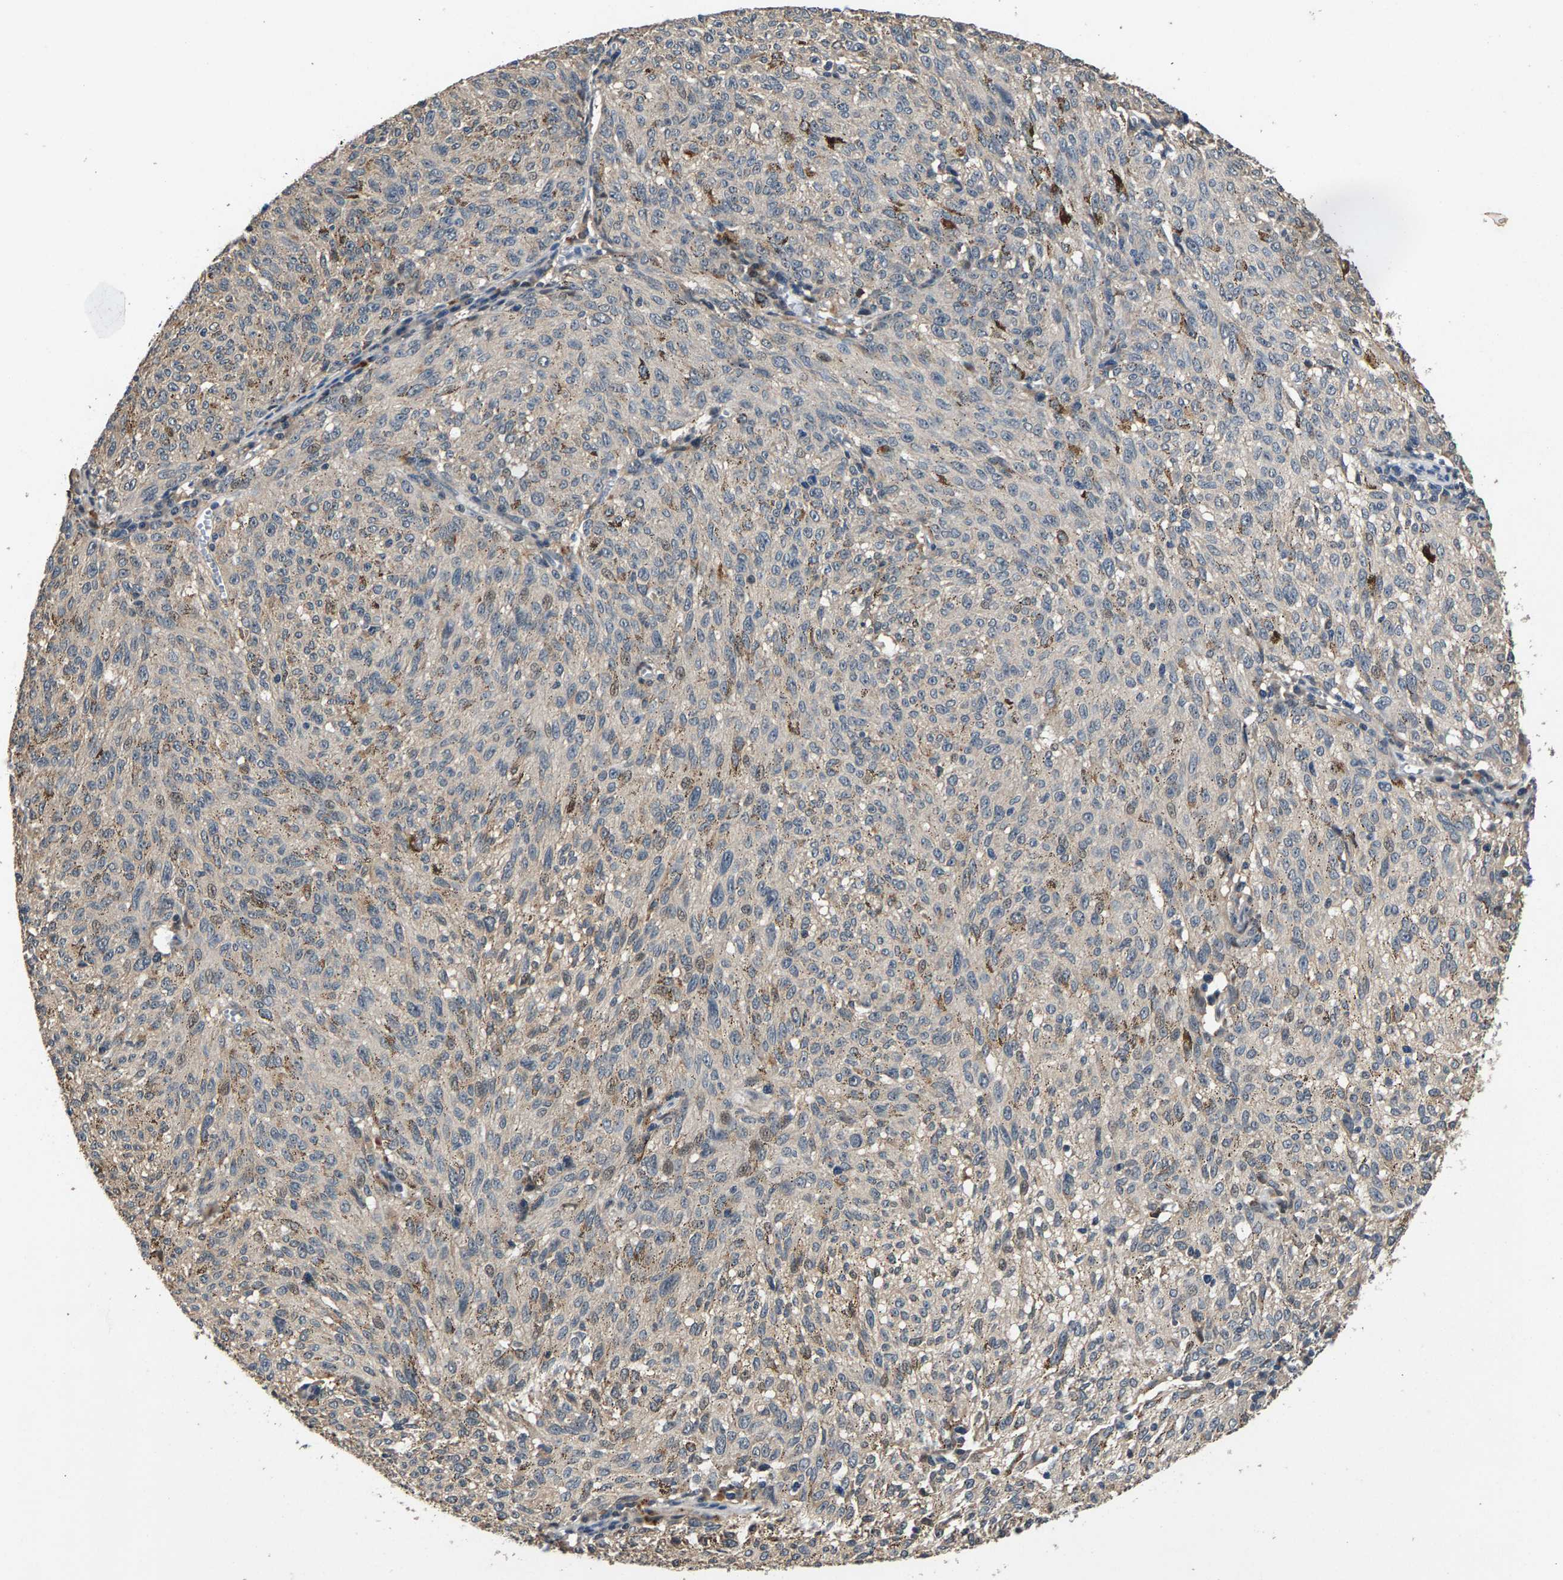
{"staining": {"intensity": "weak", "quantity": "25%-75%", "location": "cytoplasmic/membranous"}, "tissue": "melanoma", "cell_type": "Tumor cells", "image_type": "cancer", "snomed": [{"axis": "morphology", "description": "Malignant melanoma, NOS"}, {"axis": "topography", "description": "Skin"}], "caption": "A brown stain shows weak cytoplasmic/membranous positivity of a protein in human melanoma tumor cells.", "gene": "RBM33", "patient": {"sex": "female", "age": 72}}